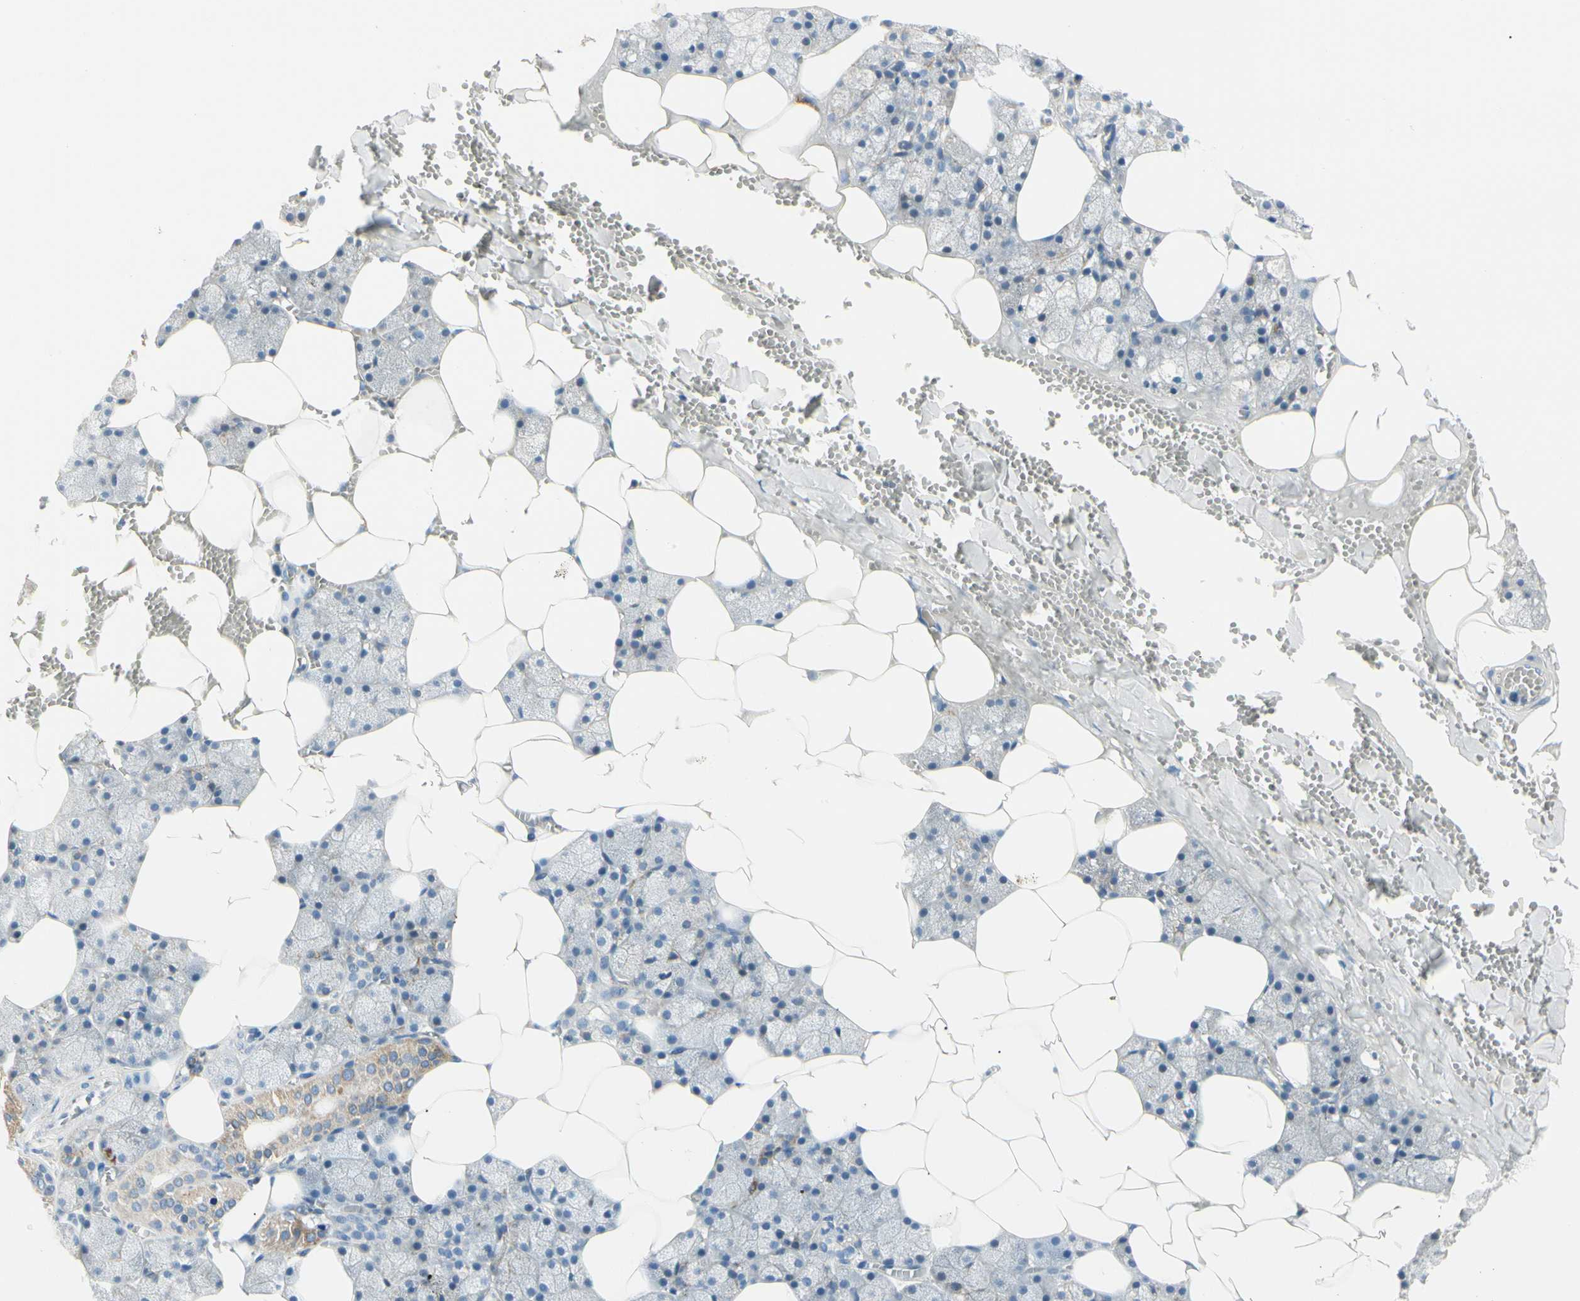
{"staining": {"intensity": "moderate", "quantity": "25%-75%", "location": "cytoplasmic/membranous"}, "tissue": "salivary gland", "cell_type": "Glandular cells", "image_type": "normal", "snomed": [{"axis": "morphology", "description": "Normal tissue, NOS"}, {"axis": "topography", "description": "Salivary gland"}], "caption": "Moderate cytoplasmic/membranous staining for a protein is appreciated in about 25%-75% of glandular cells of unremarkable salivary gland using IHC.", "gene": "SLC6A15", "patient": {"sex": "male", "age": 62}}